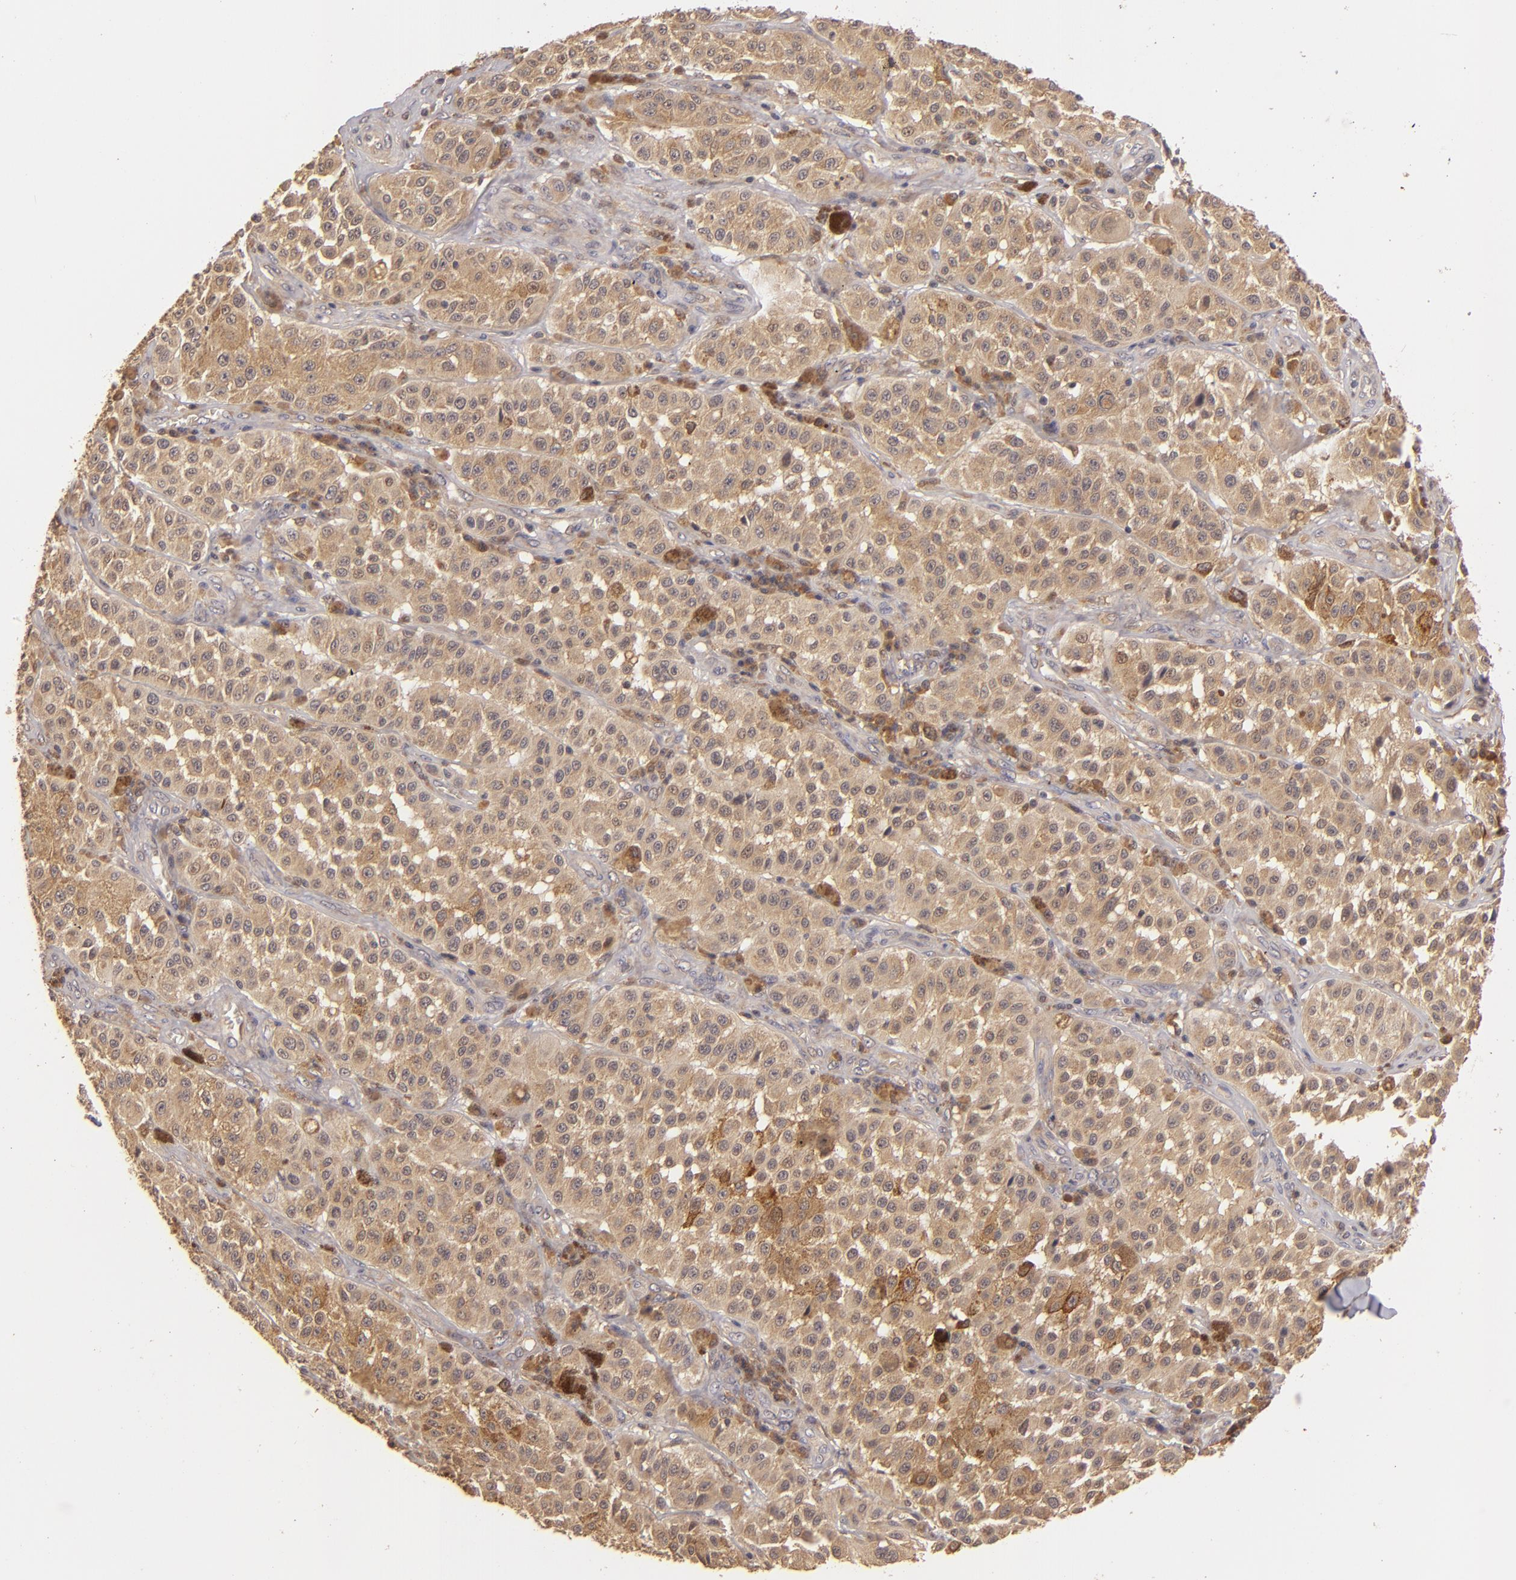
{"staining": {"intensity": "strong", "quantity": ">75%", "location": "cytoplasmic/membranous"}, "tissue": "melanoma", "cell_type": "Tumor cells", "image_type": "cancer", "snomed": [{"axis": "morphology", "description": "Malignant melanoma, NOS"}, {"axis": "topography", "description": "Skin"}], "caption": "High-power microscopy captured an immunohistochemistry (IHC) histopathology image of malignant melanoma, revealing strong cytoplasmic/membranous positivity in approximately >75% of tumor cells.", "gene": "PRKCD", "patient": {"sex": "female", "age": 64}}